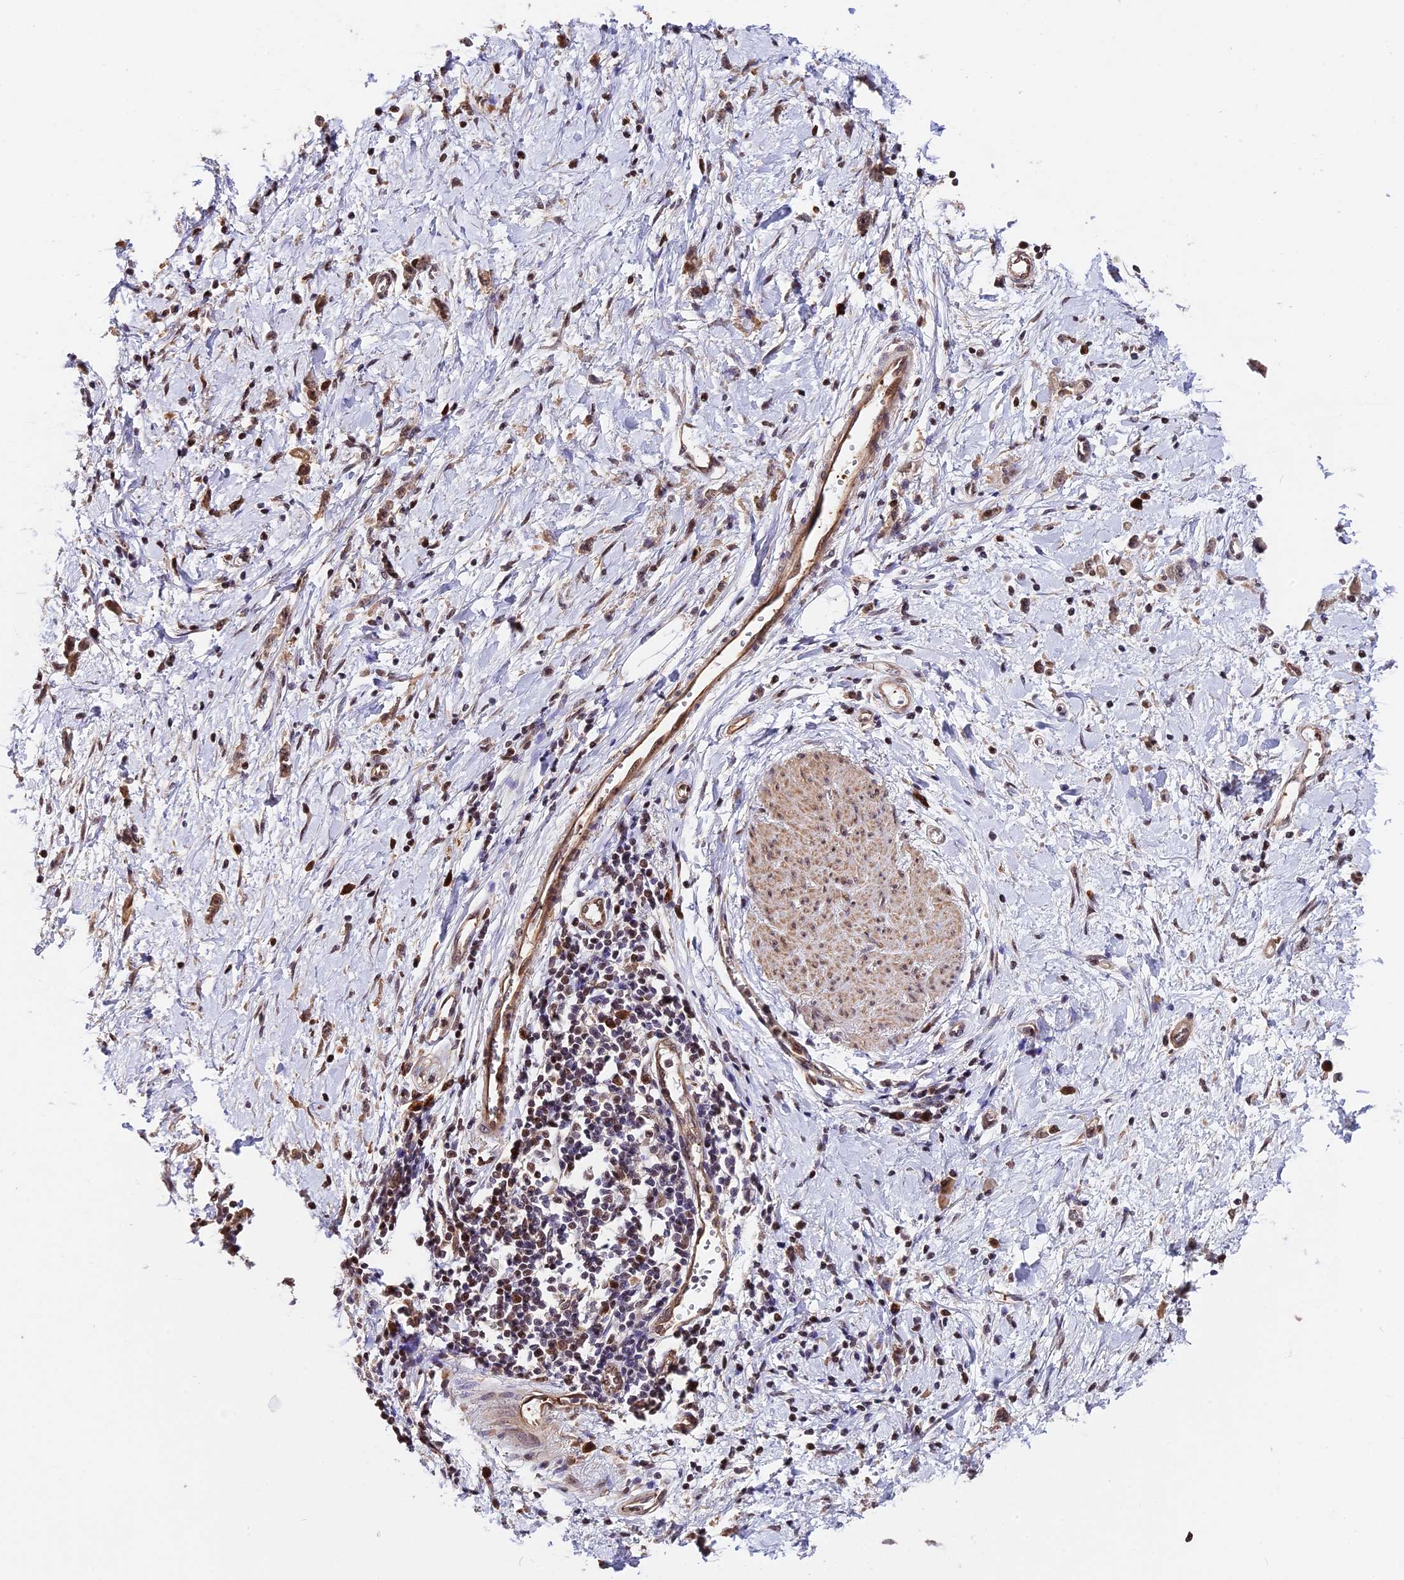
{"staining": {"intensity": "moderate", "quantity": ">75%", "location": "nuclear"}, "tissue": "stomach cancer", "cell_type": "Tumor cells", "image_type": "cancer", "snomed": [{"axis": "morphology", "description": "Adenocarcinoma, NOS"}, {"axis": "topography", "description": "Stomach"}], "caption": "Stomach adenocarcinoma tissue displays moderate nuclear expression in approximately >75% of tumor cells, visualized by immunohistochemistry. (DAB (3,3'-diaminobenzidine) IHC with brightfield microscopy, high magnification).", "gene": "HERPUD1", "patient": {"sex": "female", "age": 76}}